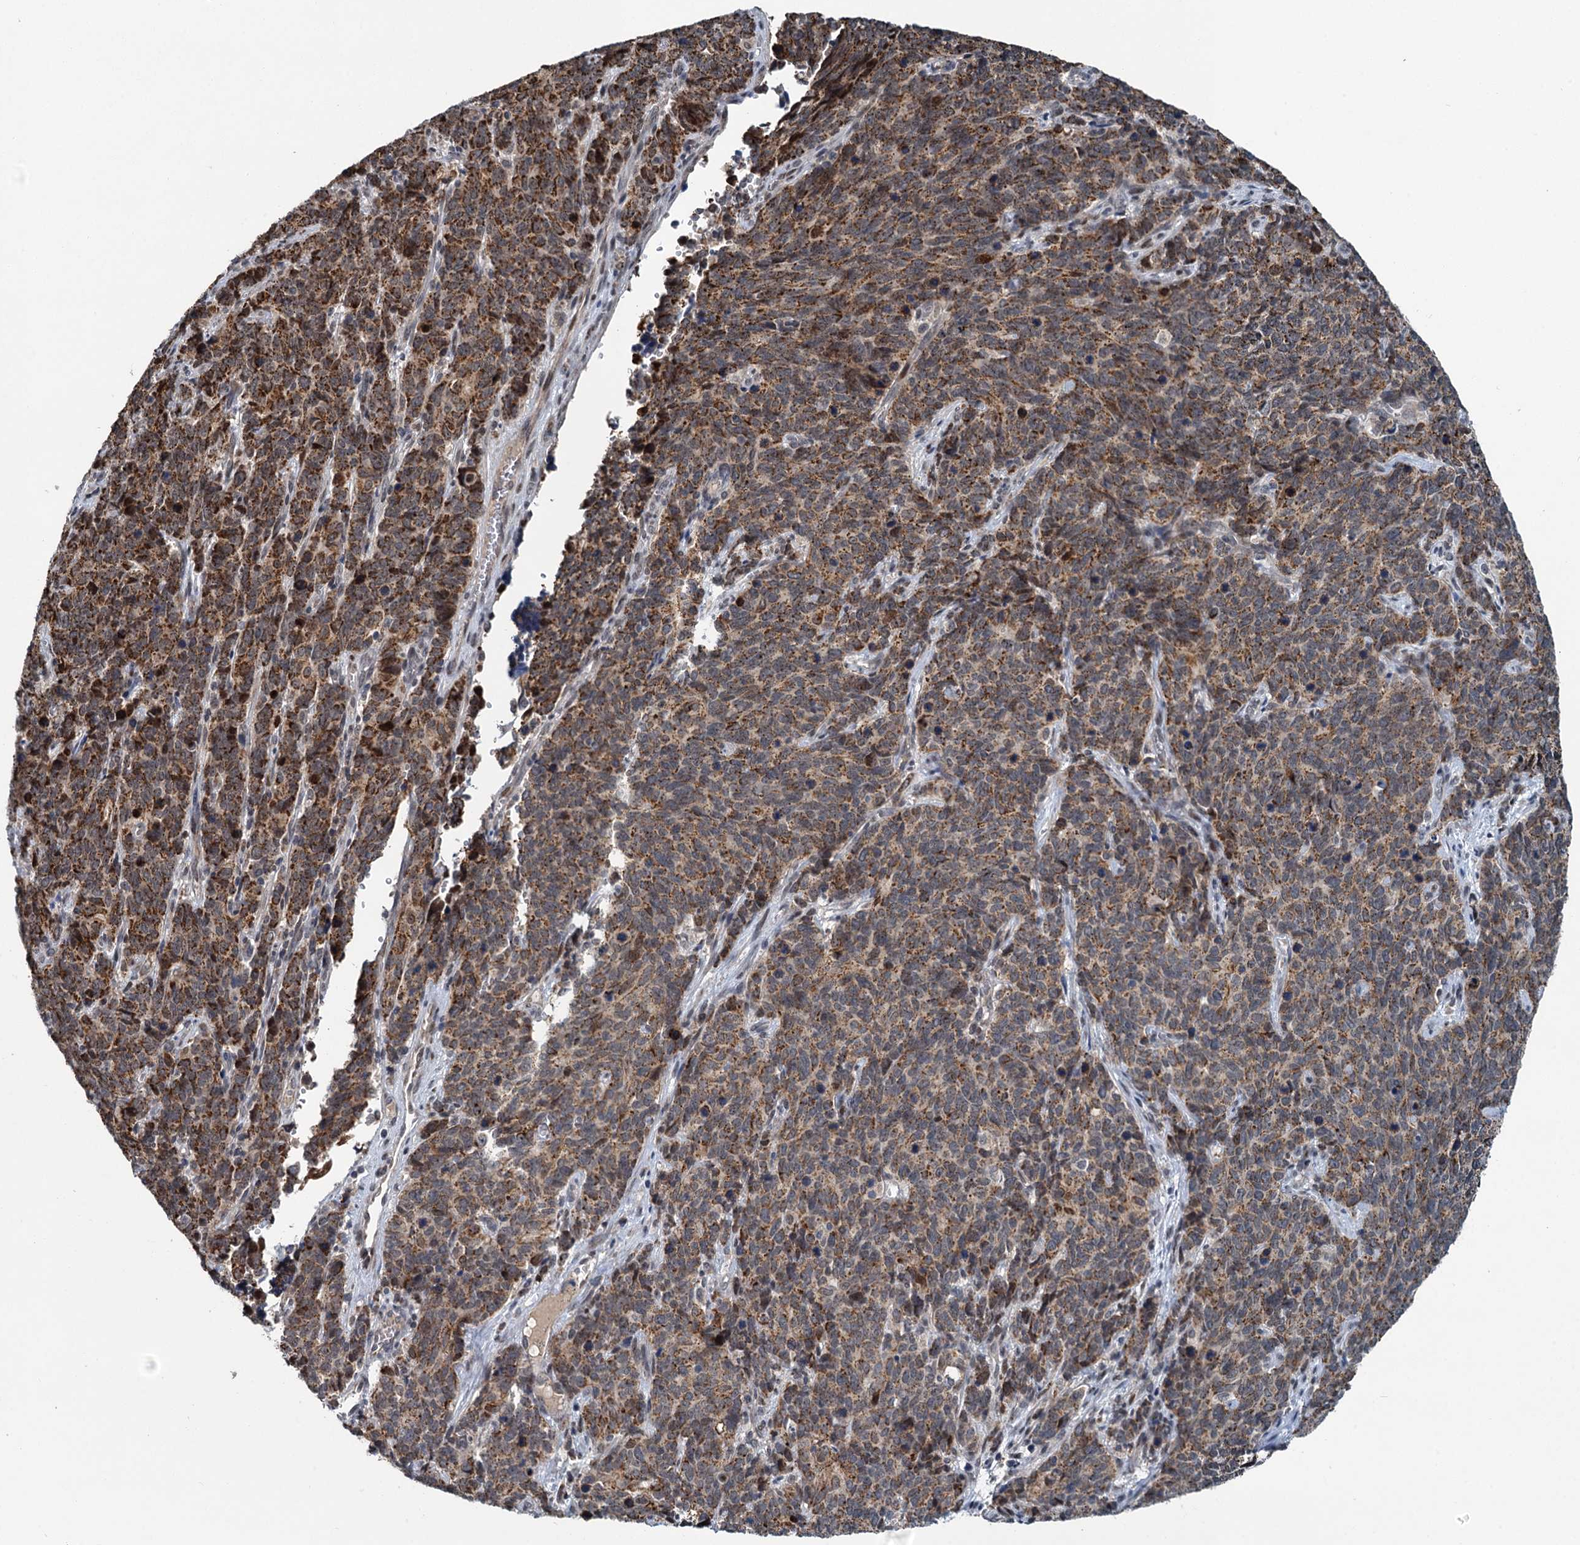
{"staining": {"intensity": "moderate", "quantity": ">75%", "location": "cytoplasmic/membranous"}, "tissue": "cervical cancer", "cell_type": "Tumor cells", "image_type": "cancer", "snomed": [{"axis": "morphology", "description": "Squamous cell carcinoma, NOS"}, {"axis": "topography", "description": "Cervix"}], "caption": "Tumor cells reveal medium levels of moderate cytoplasmic/membranous positivity in approximately >75% of cells in human squamous cell carcinoma (cervical).", "gene": "RITA1", "patient": {"sex": "female", "age": 60}}